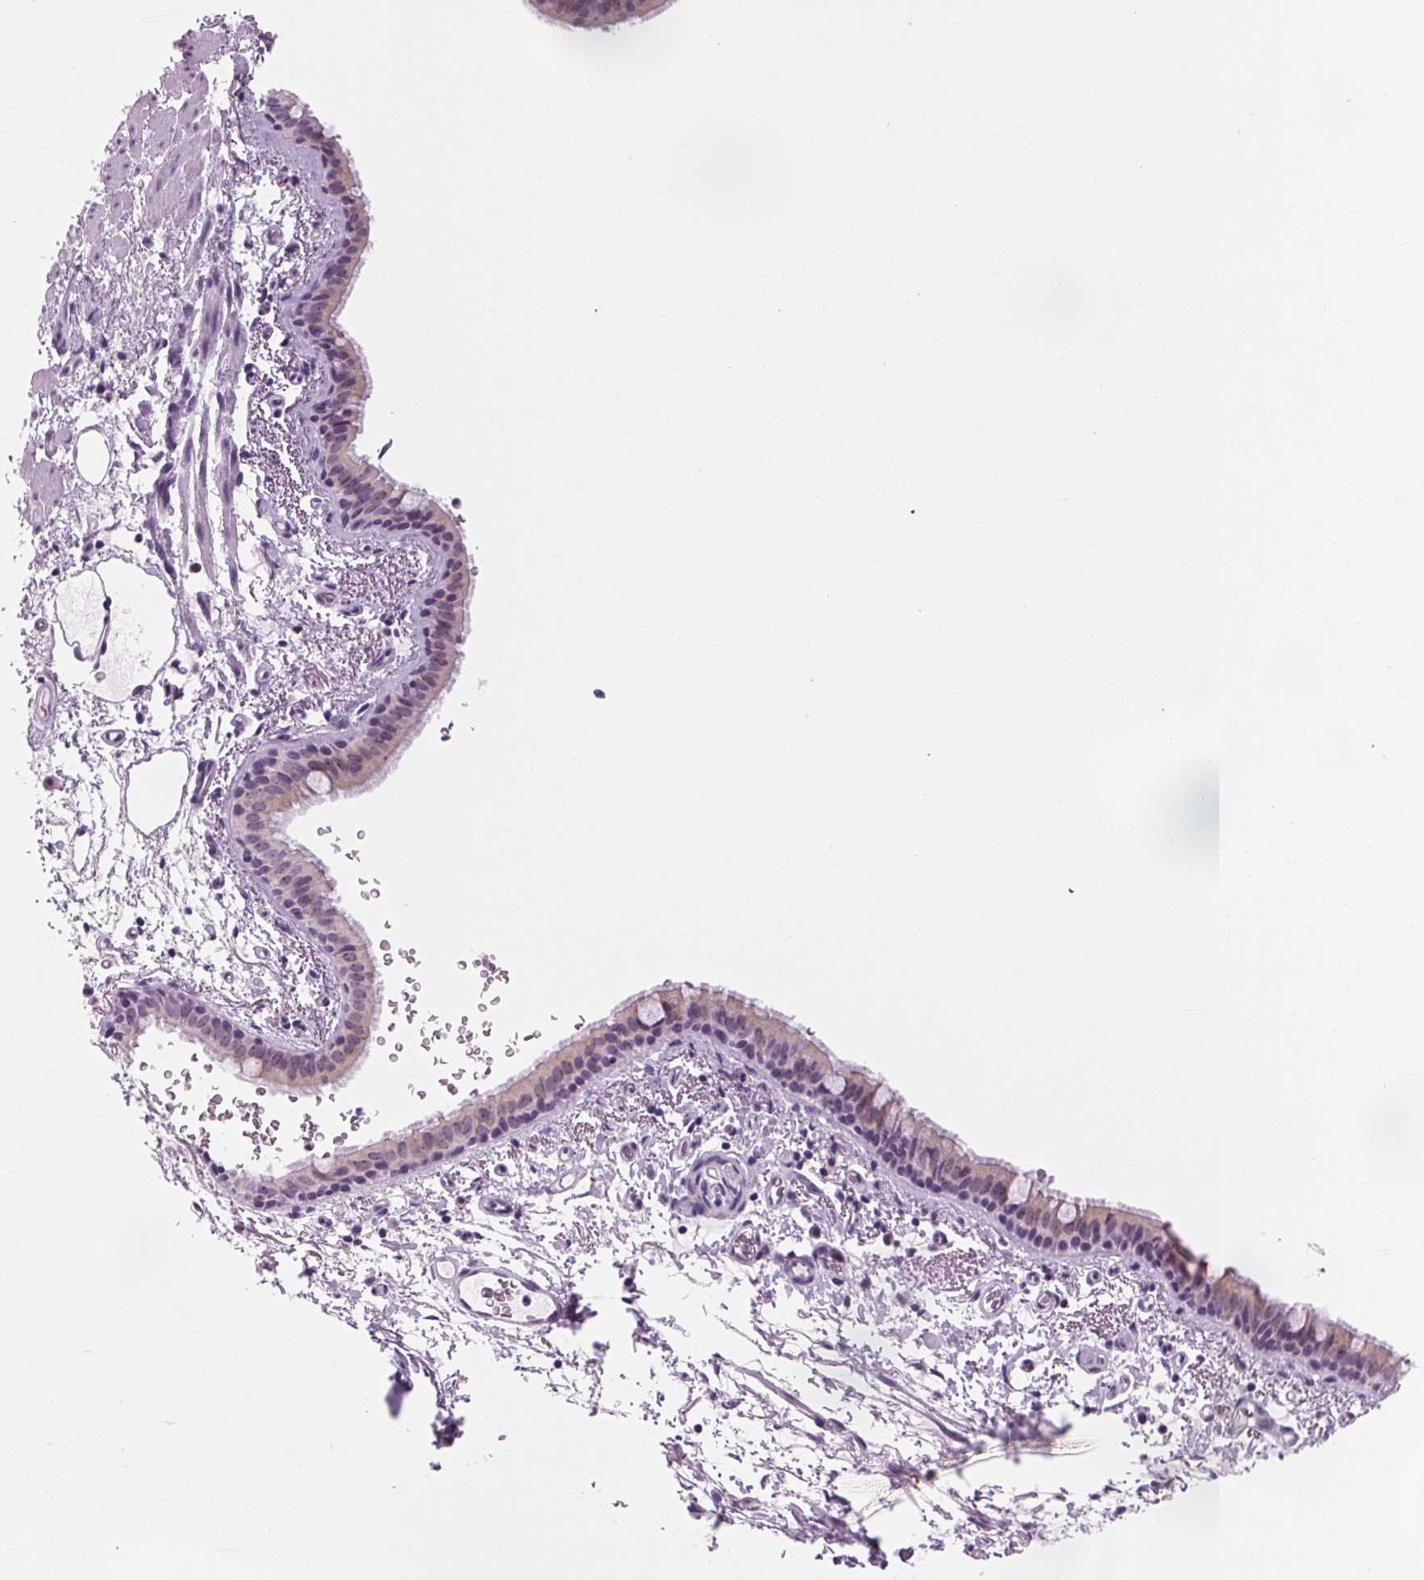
{"staining": {"intensity": "weak", "quantity": "25%-75%", "location": "cytoplasmic/membranous,nuclear"}, "tissue": "bronchus", "cell_type": "Respiratory epithelial cells", "image_type": "normal", "snomed": [{"axis": "morphology", "description": "Normal tissue, NOS"}, {"axis": "topography", "description": "Bronchus"}], "caption": "Respiratory epithelial cells show low levels of weak cytoplasmic/membranous,nuclear expression in about 25%-75% of cells in normal bronchus.", "gene": "DNTTIP2", "patient": {"sex": "female", "age": 61}}